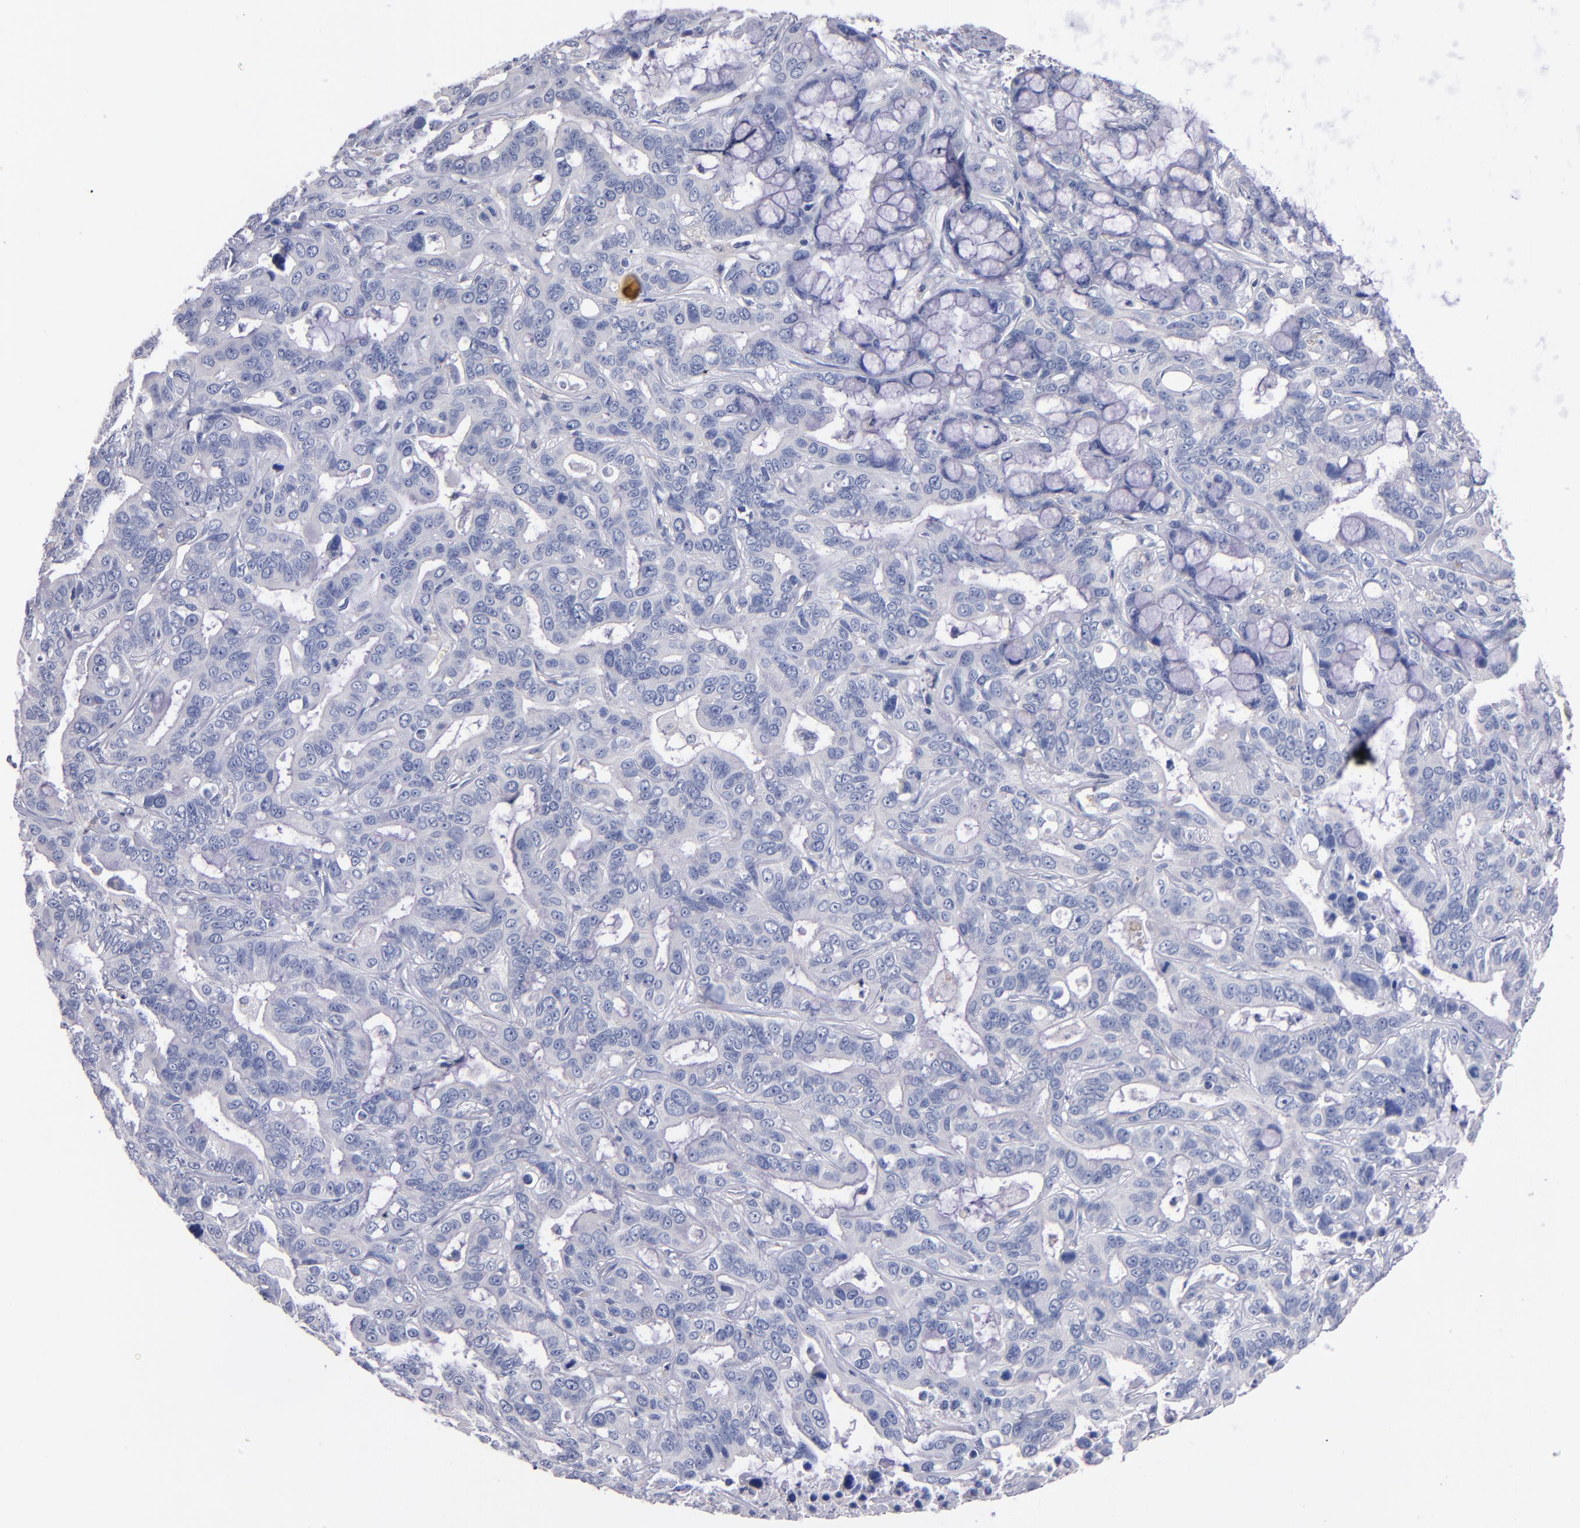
{"staining": {"intensity": "negative", "quantity": "none", "location": "none"}, "tissue": "liver cancer", "cell_type": "Tumor cells", "image_type": "cancer", "snomed": [{"axis": "morphology", "description": "Cholangiocarcinoma"}, {"axis": "topography", "description": "Liver"}], "caption": "Photomicrograph shows no protein positivity in tumor cells of liver cholangiocarcinoma tissue.", "gene": "CNTNAP2", "patient": {"sex": "female", "age": 65}}